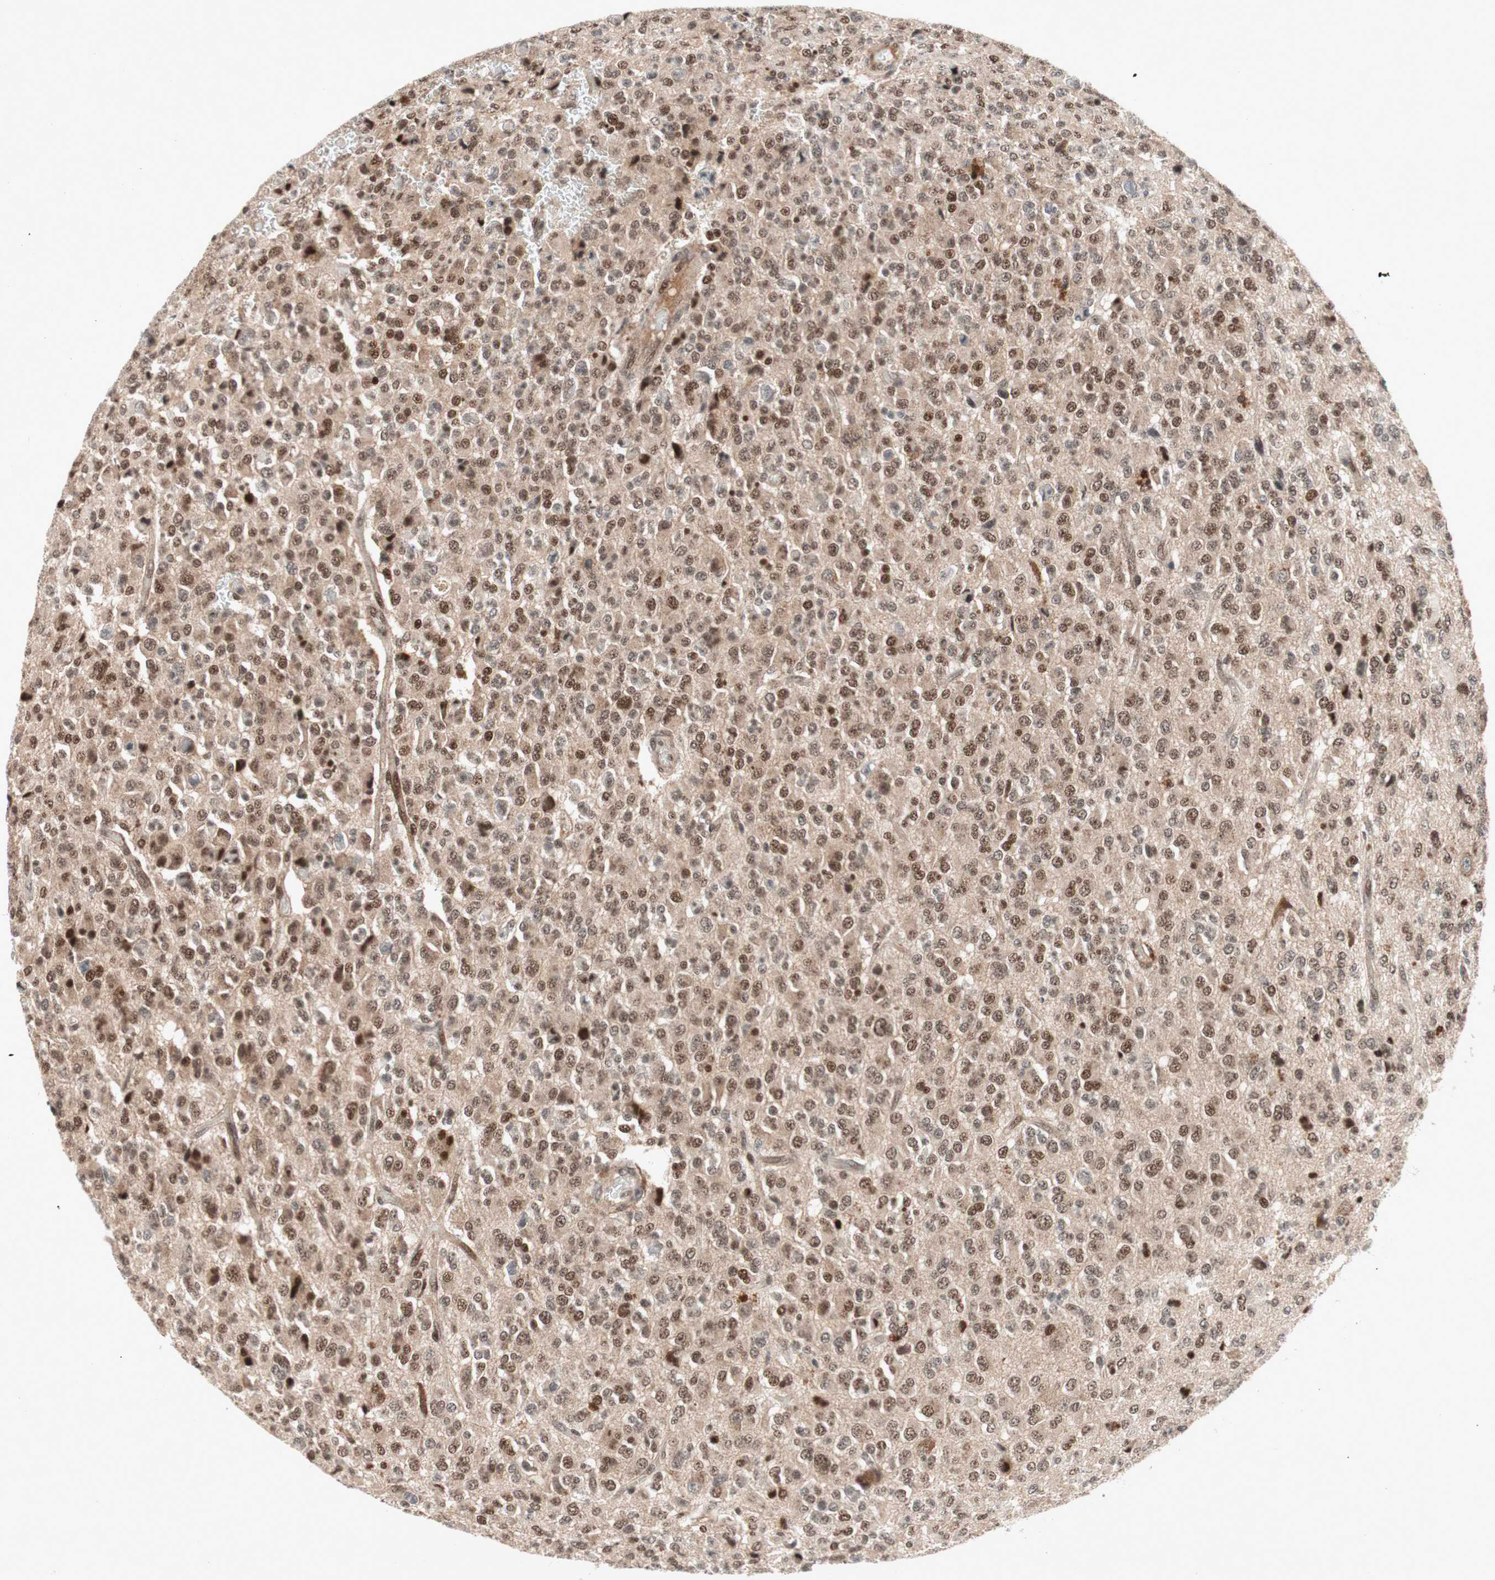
{"staining": {"intensity": "moderate", "quantity": ">75%", "location": "nuclear"}, "tissue": "glioma", "cell_type": "Tumor cells", "image_type": "cancer", "snomed": [{"axis": "morphology", "description": "Glioma, malignant, High grade"}, {"axis": "topography", "description": "pancreas cauda"}], "caption": "The immunohistochemical stain labels moderate nuclear staining in tumor cells of high-grade glioma (malignant) tissue.", "gene": "TCF12", "patient": {"sex": "male", "age": 60}}